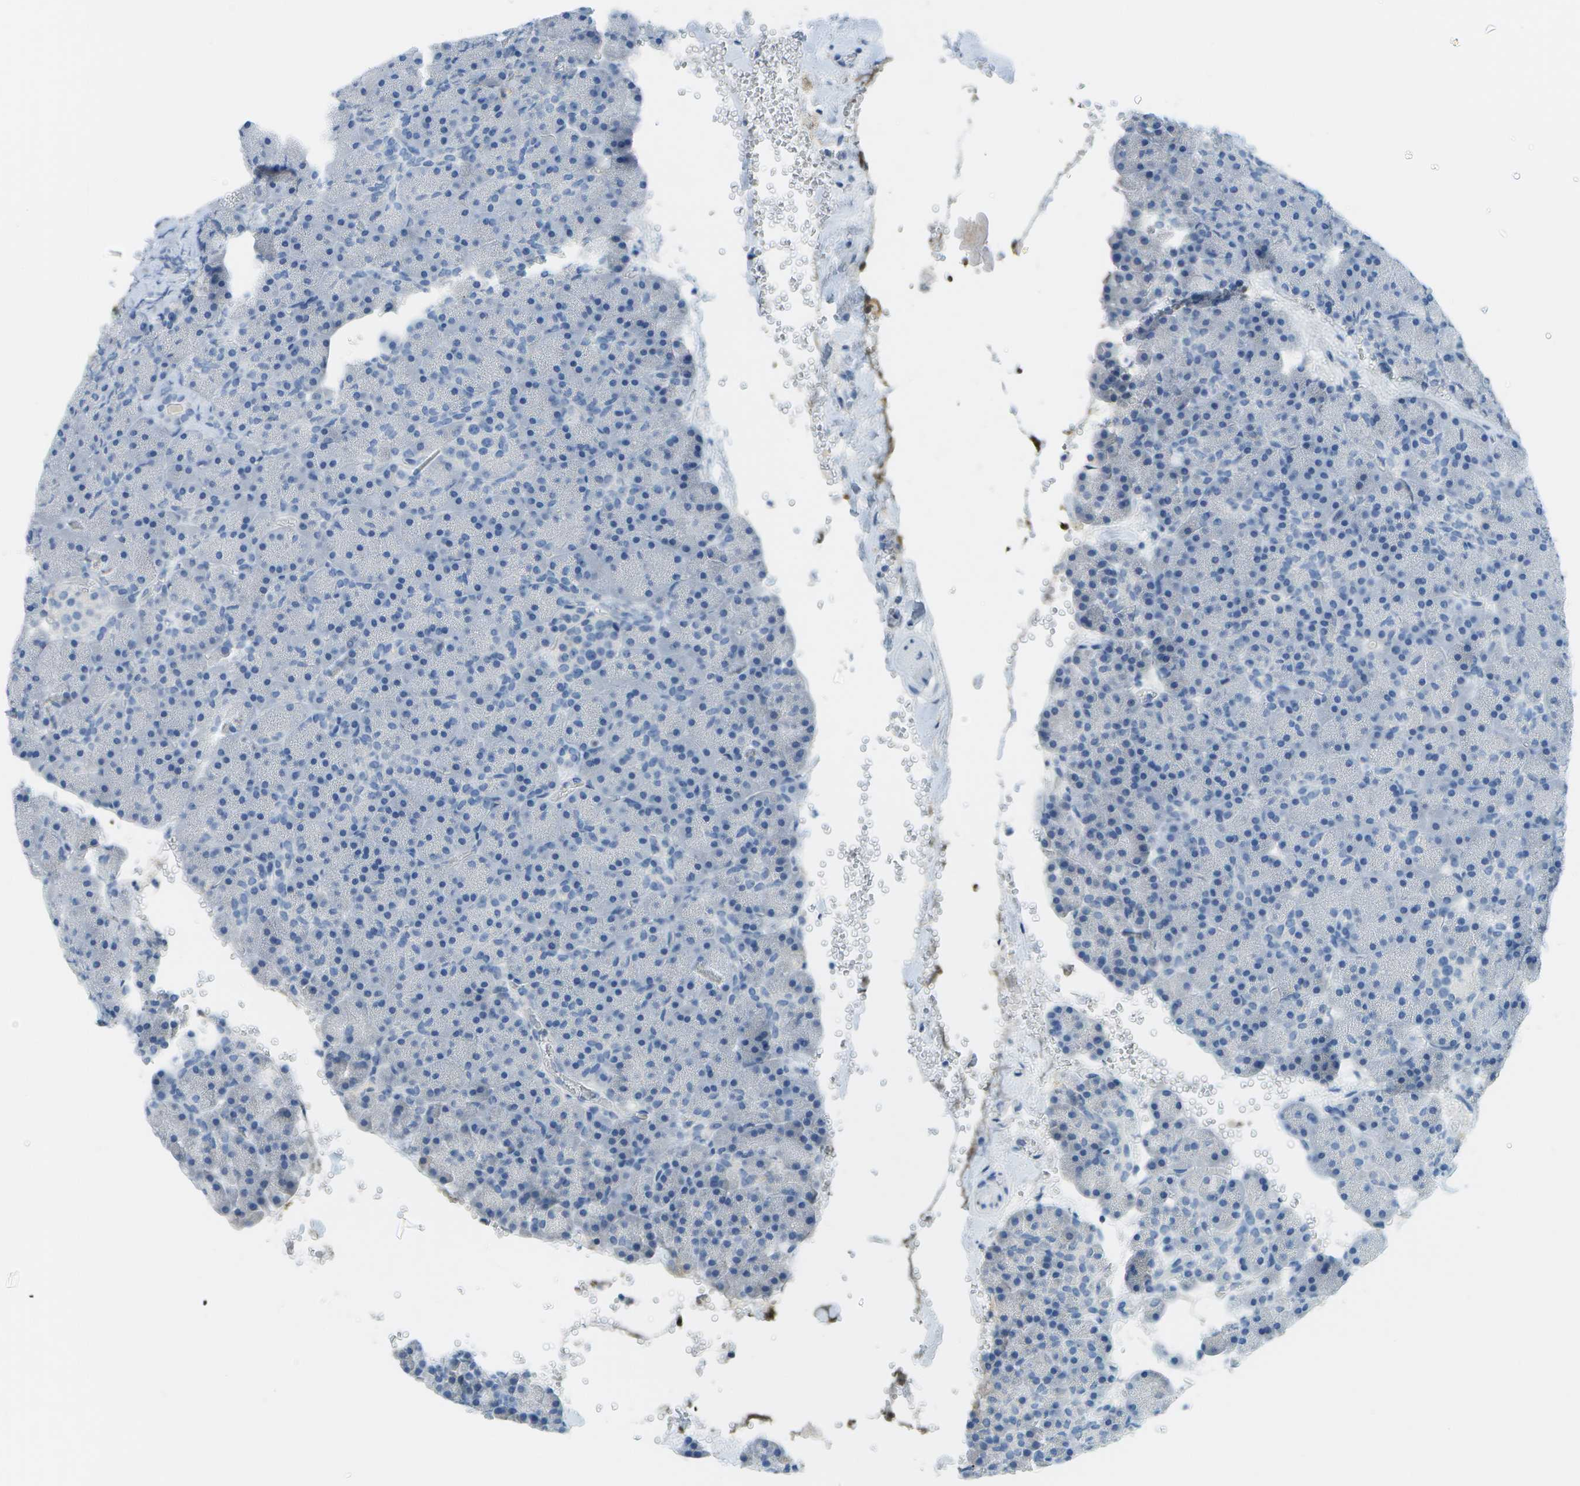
{"staining": {"intensity": "negative", "quantity": "none", "location": "none"}, "tissue": "pancreas", "cell_type": "Exocrine glandular cells", "image_type": "normal", "snomed": [{"axis": "morphology", "description": "Normal tissue, NOS"}, {"axis": "topography", "description": "Pancreas"}], "caption": "Photomicrograph shows no significant protein positivity in exocrine glandular cells of benign pancreas.", "gene": "C1S", "patient": {"sex": "female", "age": 35}}